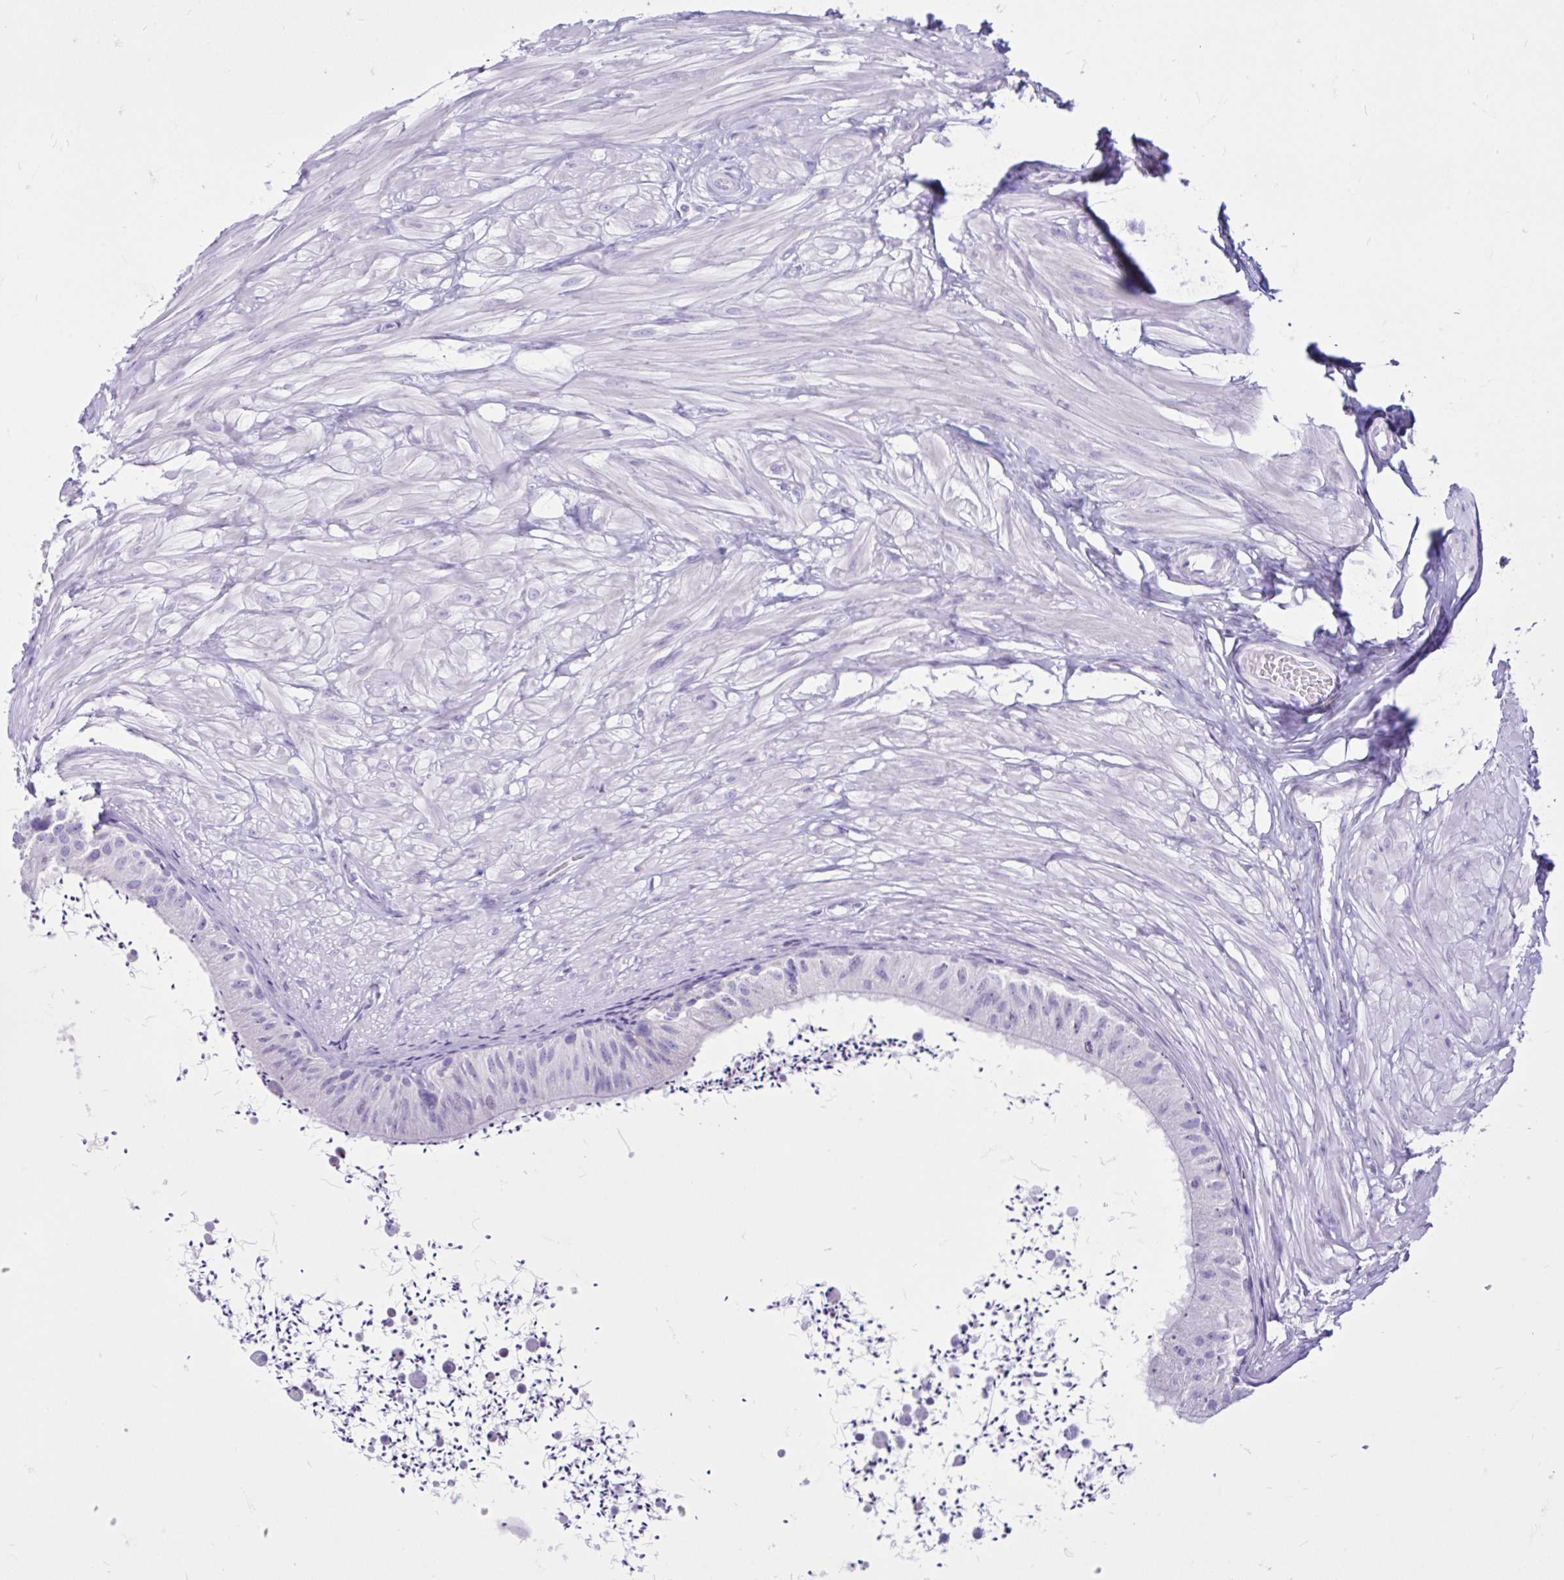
{"staining": {"intensity": "negative", "quantity": "none", "location": "none"}, "tissue": "epididymis", "cell_type": "Glandular cells", "image_type": "normal", "snomed": [{"axis": "morphology", "description": "Normal tissue, NOS"}, {"axis": "topography", "description": "Epididymis"}, {"axis": "topography", "description": "Peripheral nerve tissue"}], "caption": "An image of human epididymis is negative for staining in glandular cells. (Stains: DAB (3,3'-diaminobenzidine) immunohistochemistry with hematoxylin counter stain, Microscopy: brightfield microscopy at high magnification).", "gene": "CYP19A1", "patient": {"sex": "male", "age": 32}}